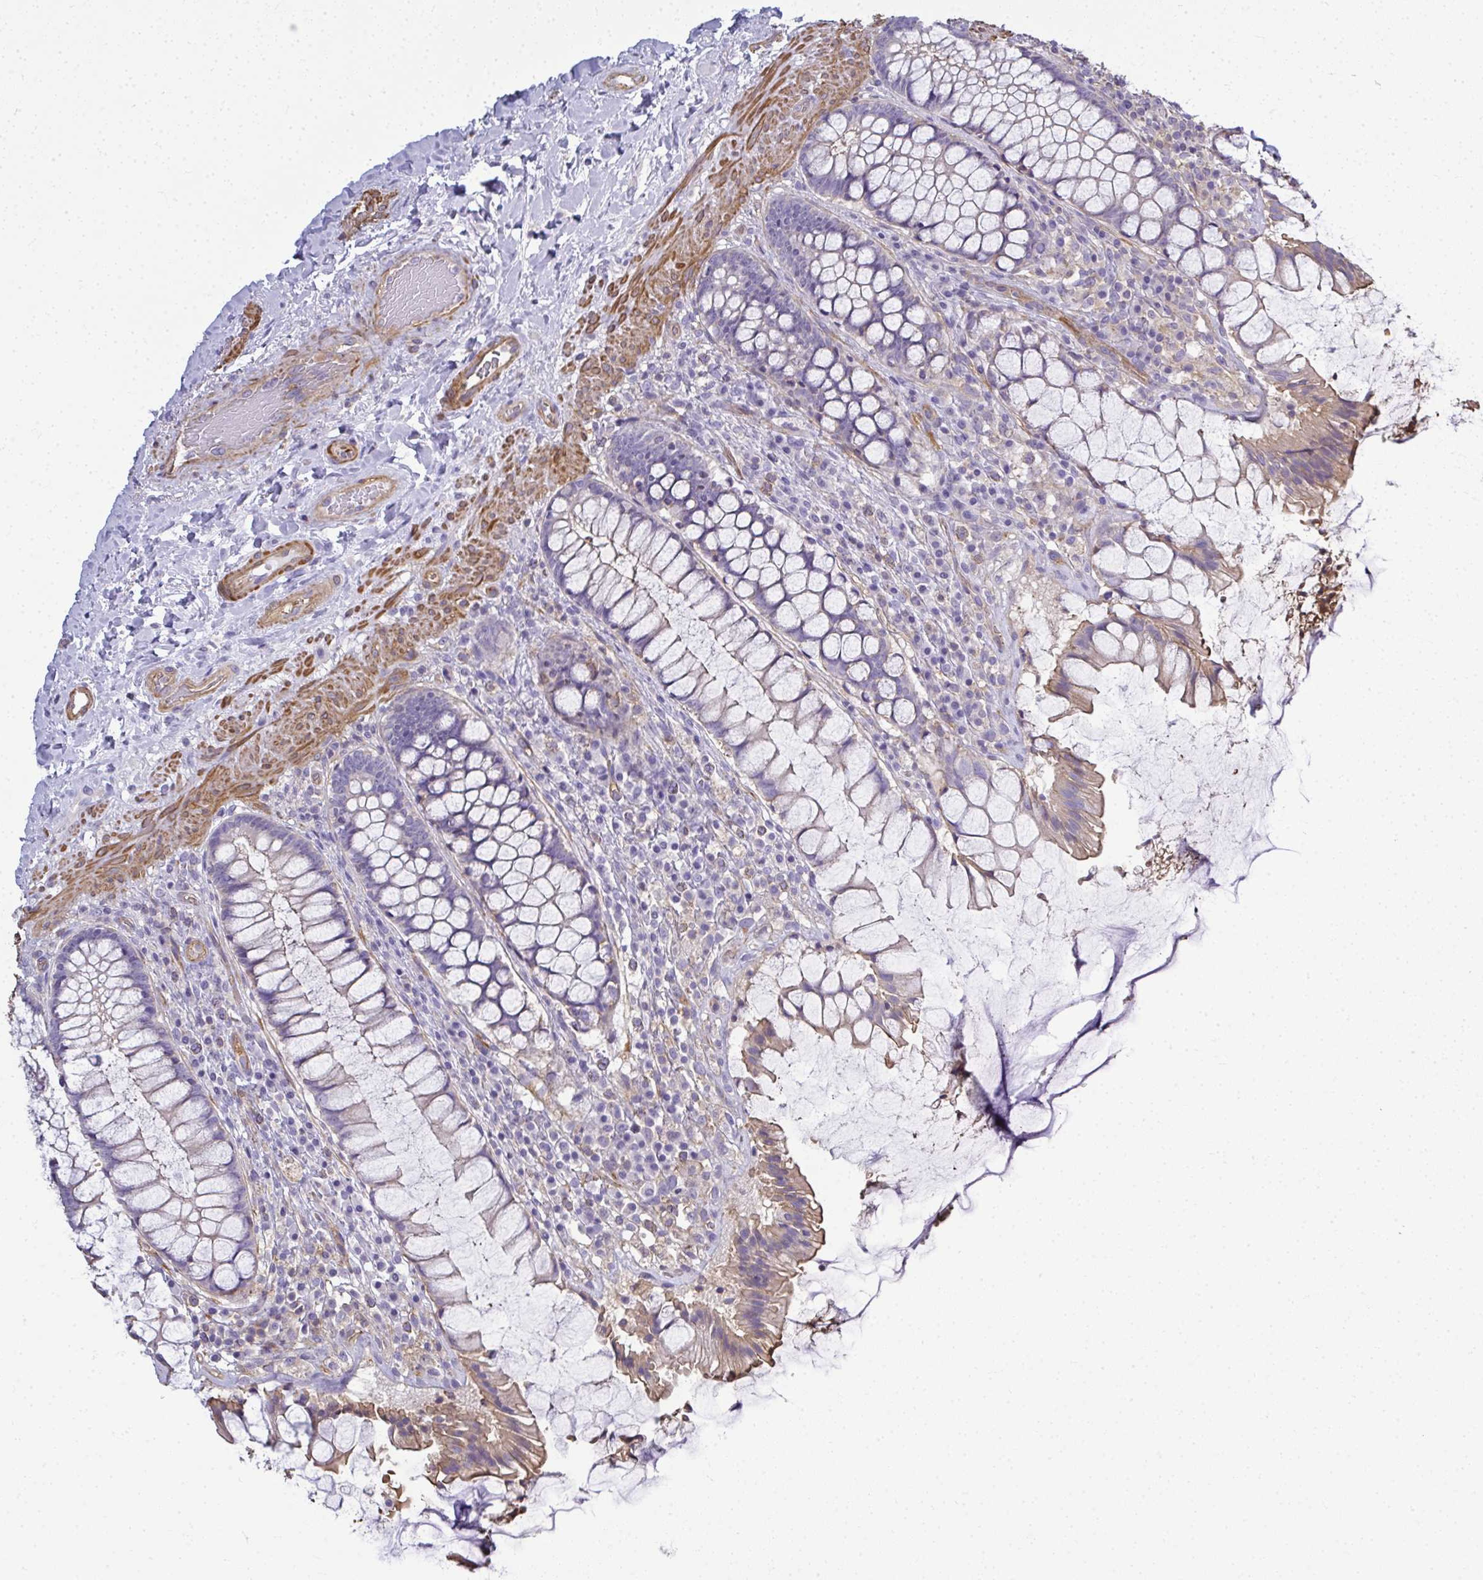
{"staining": {"intensity": "weak", "quantity": "<25%", "location": "cytoplasmic/membranous"}, "tissue": "rectum", "cell_type": "Glandular cells", "image_type": "normal", "snomed": [{"axis": "morphology", "description": "Normal tissue, NOS"}, {"axis": "topography", "description": "Rectum"}], "caption": "A histopathology image of rectum stained for a protein reveals no brown staining in glandular cells. (DAB immunohistochemistry visualized using brightfield microscopy, high magnification).", "gene": "MYL1", "patient": {"sex": "female", "age": 58}}